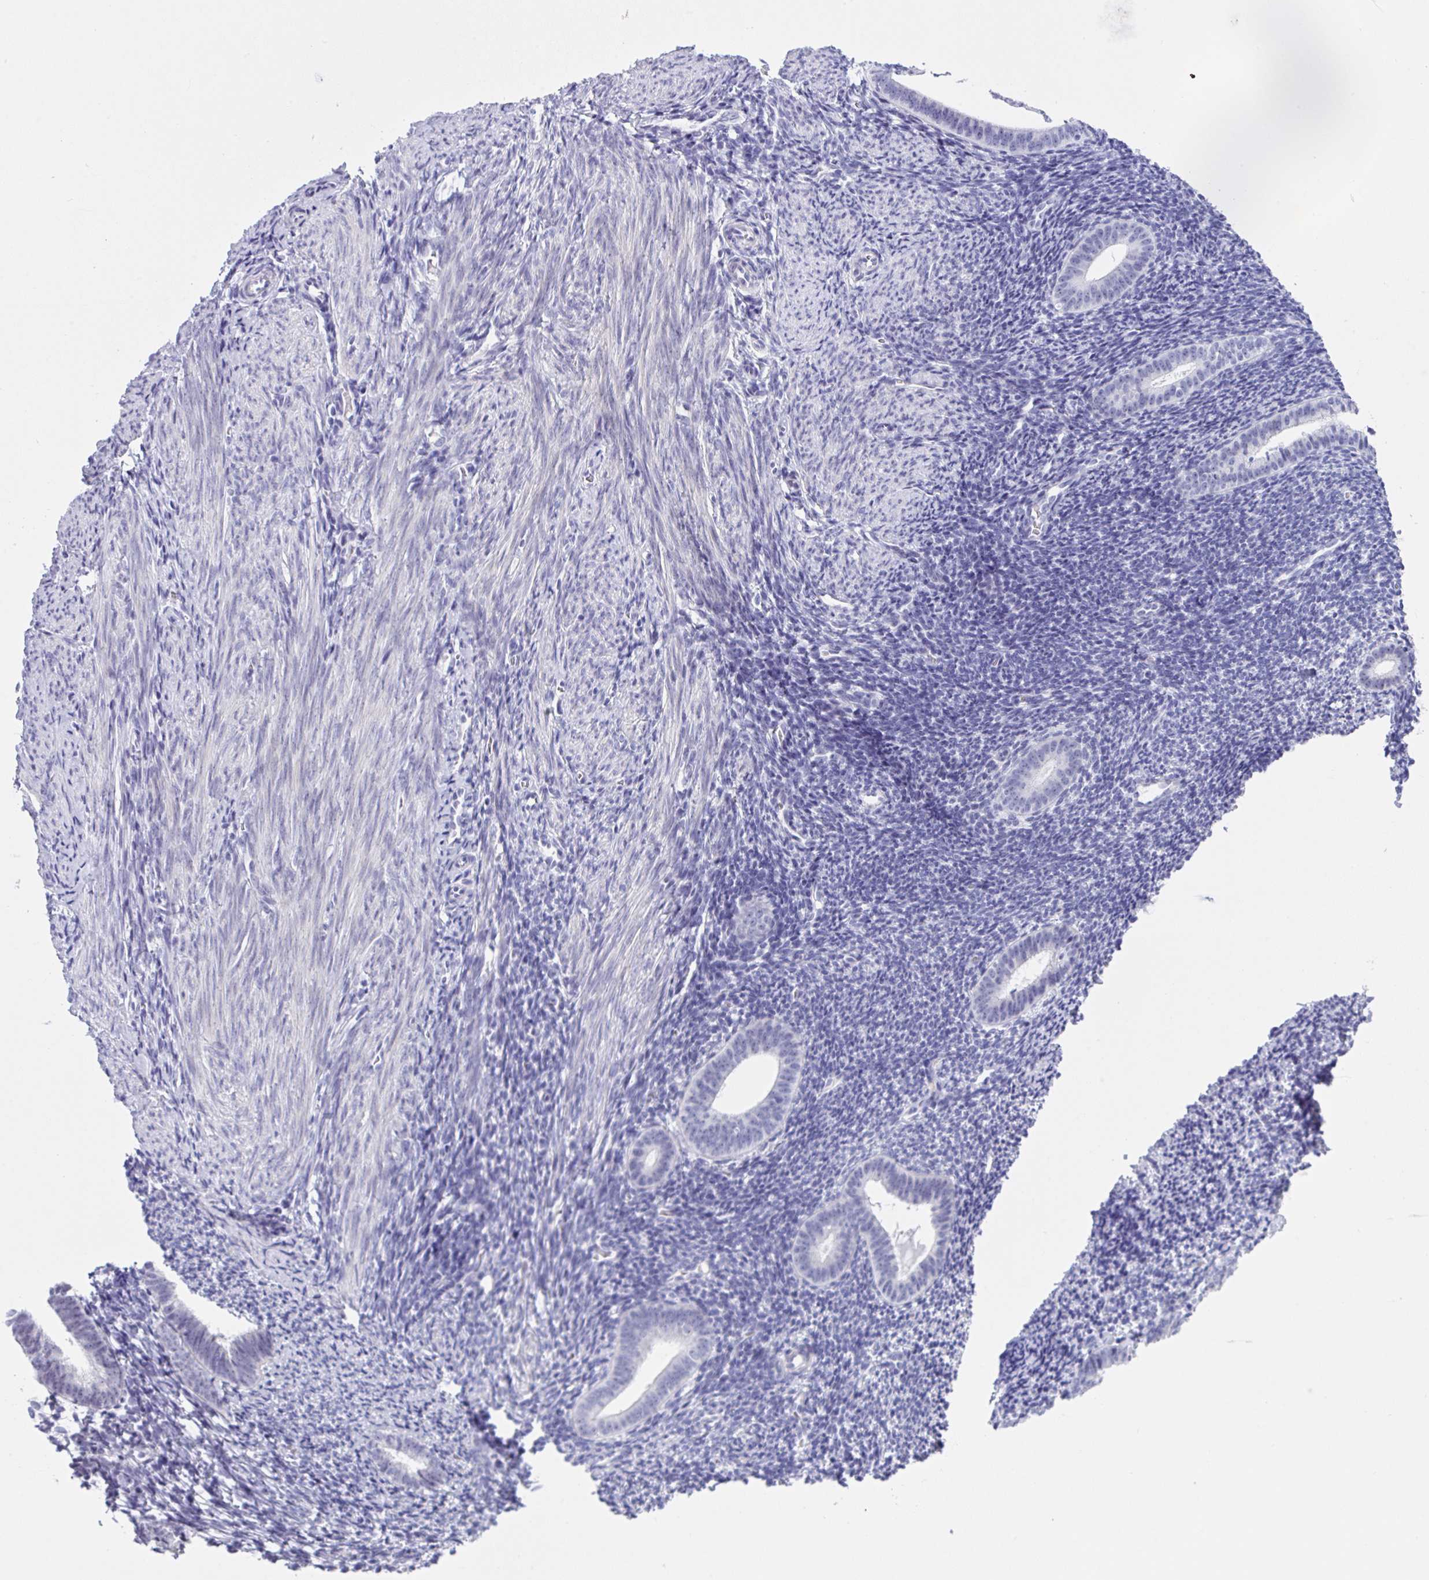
{"staining": {"intensity": "negative", "quantity": "none", "location": "none"}, "tissue": "endometrium", "cell_type": "Cells in endometrial stroma", "image_type": "normal", "snomed": [{"axis": "morphology", "description": "Normal tissue, NOS"}, {"axis": "topography", "description": "Endometrium"}], "caption": "Immunohistochemistry (IHC) of benign endometrium demonstrates no staining in cells in endometrial stroma.", "gene": "YBX2", "patient": {"sex": "female", "age": 39}}